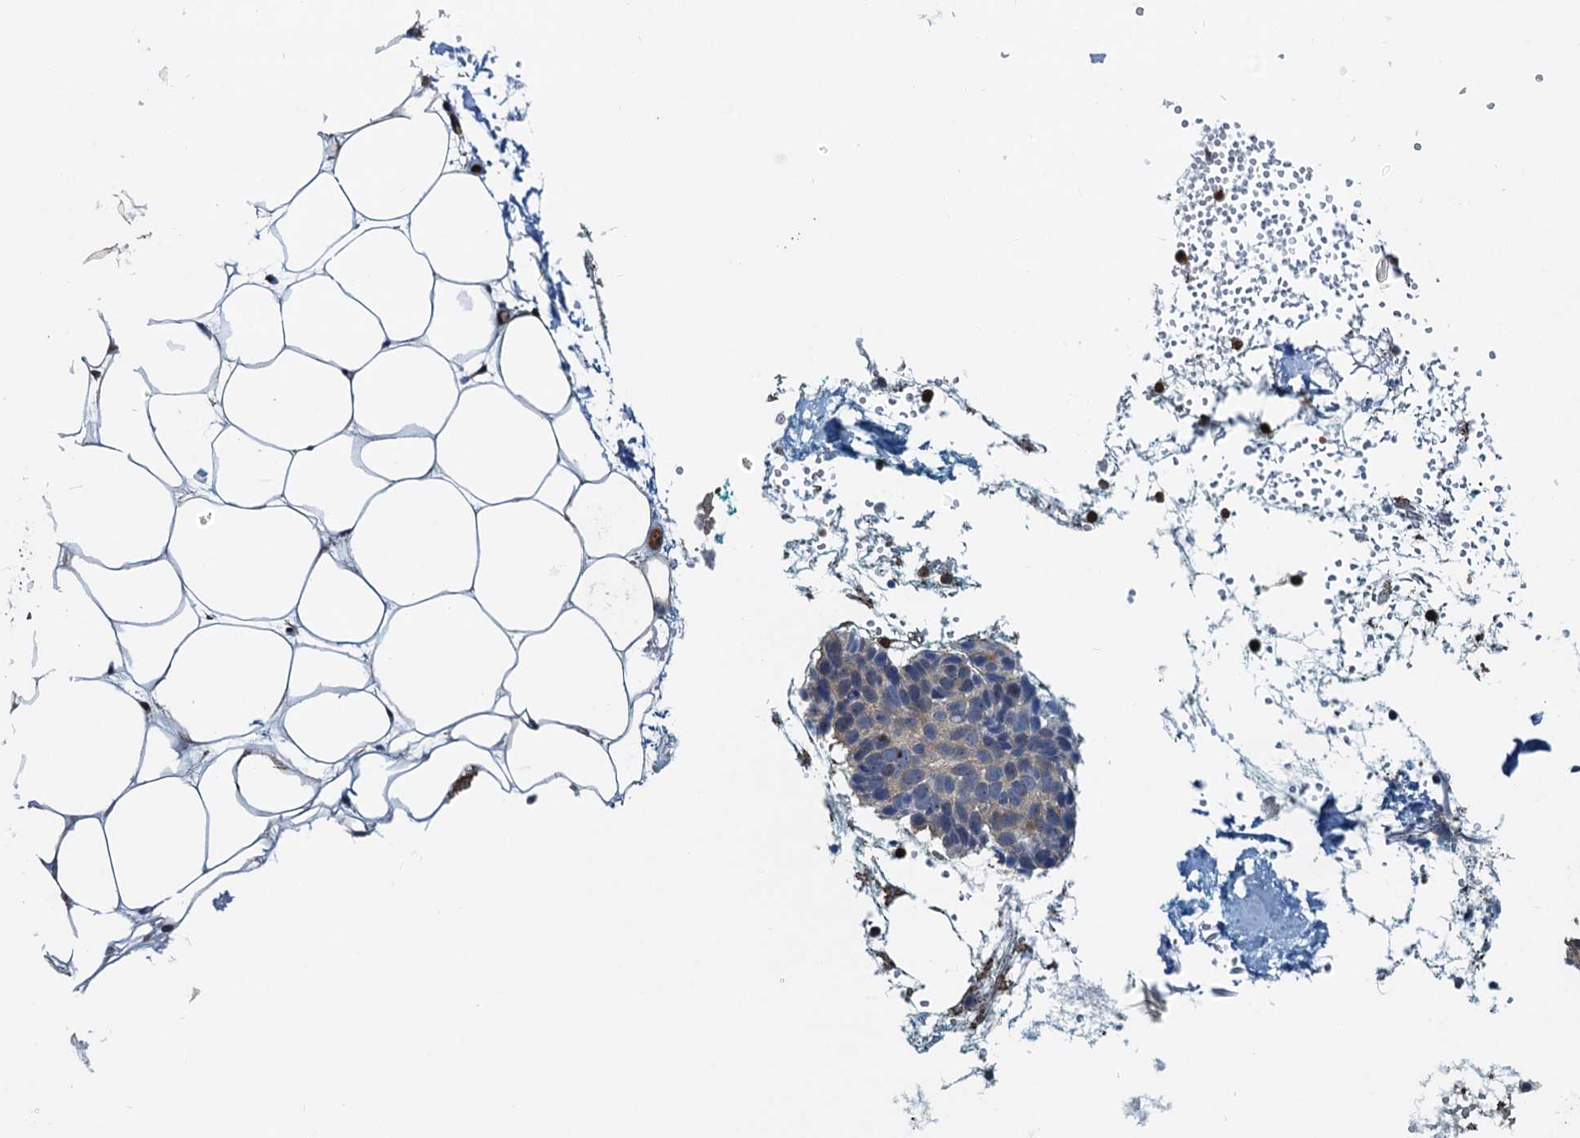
{"staining": {"intensity": "negative", "quantity": "none", "location": "none"}, "tissue": "skin cancer", "cell_type": "Tumor cells", "image_type": "cancer", "snomed": [{"axis": "morphology", "description": "Normal tissue, NOS"}, {"axis": "morphology", "description": "Basal cell carcinoma"}, {"axis": "topography", "description": "Skin"}], "caption": "Immunohistochemical staining of human skin basal cell carcinoma displays no significant expression in tumor cells.", "gene": "USP6NL", "patient": {"sex": "male", "age": 66}}